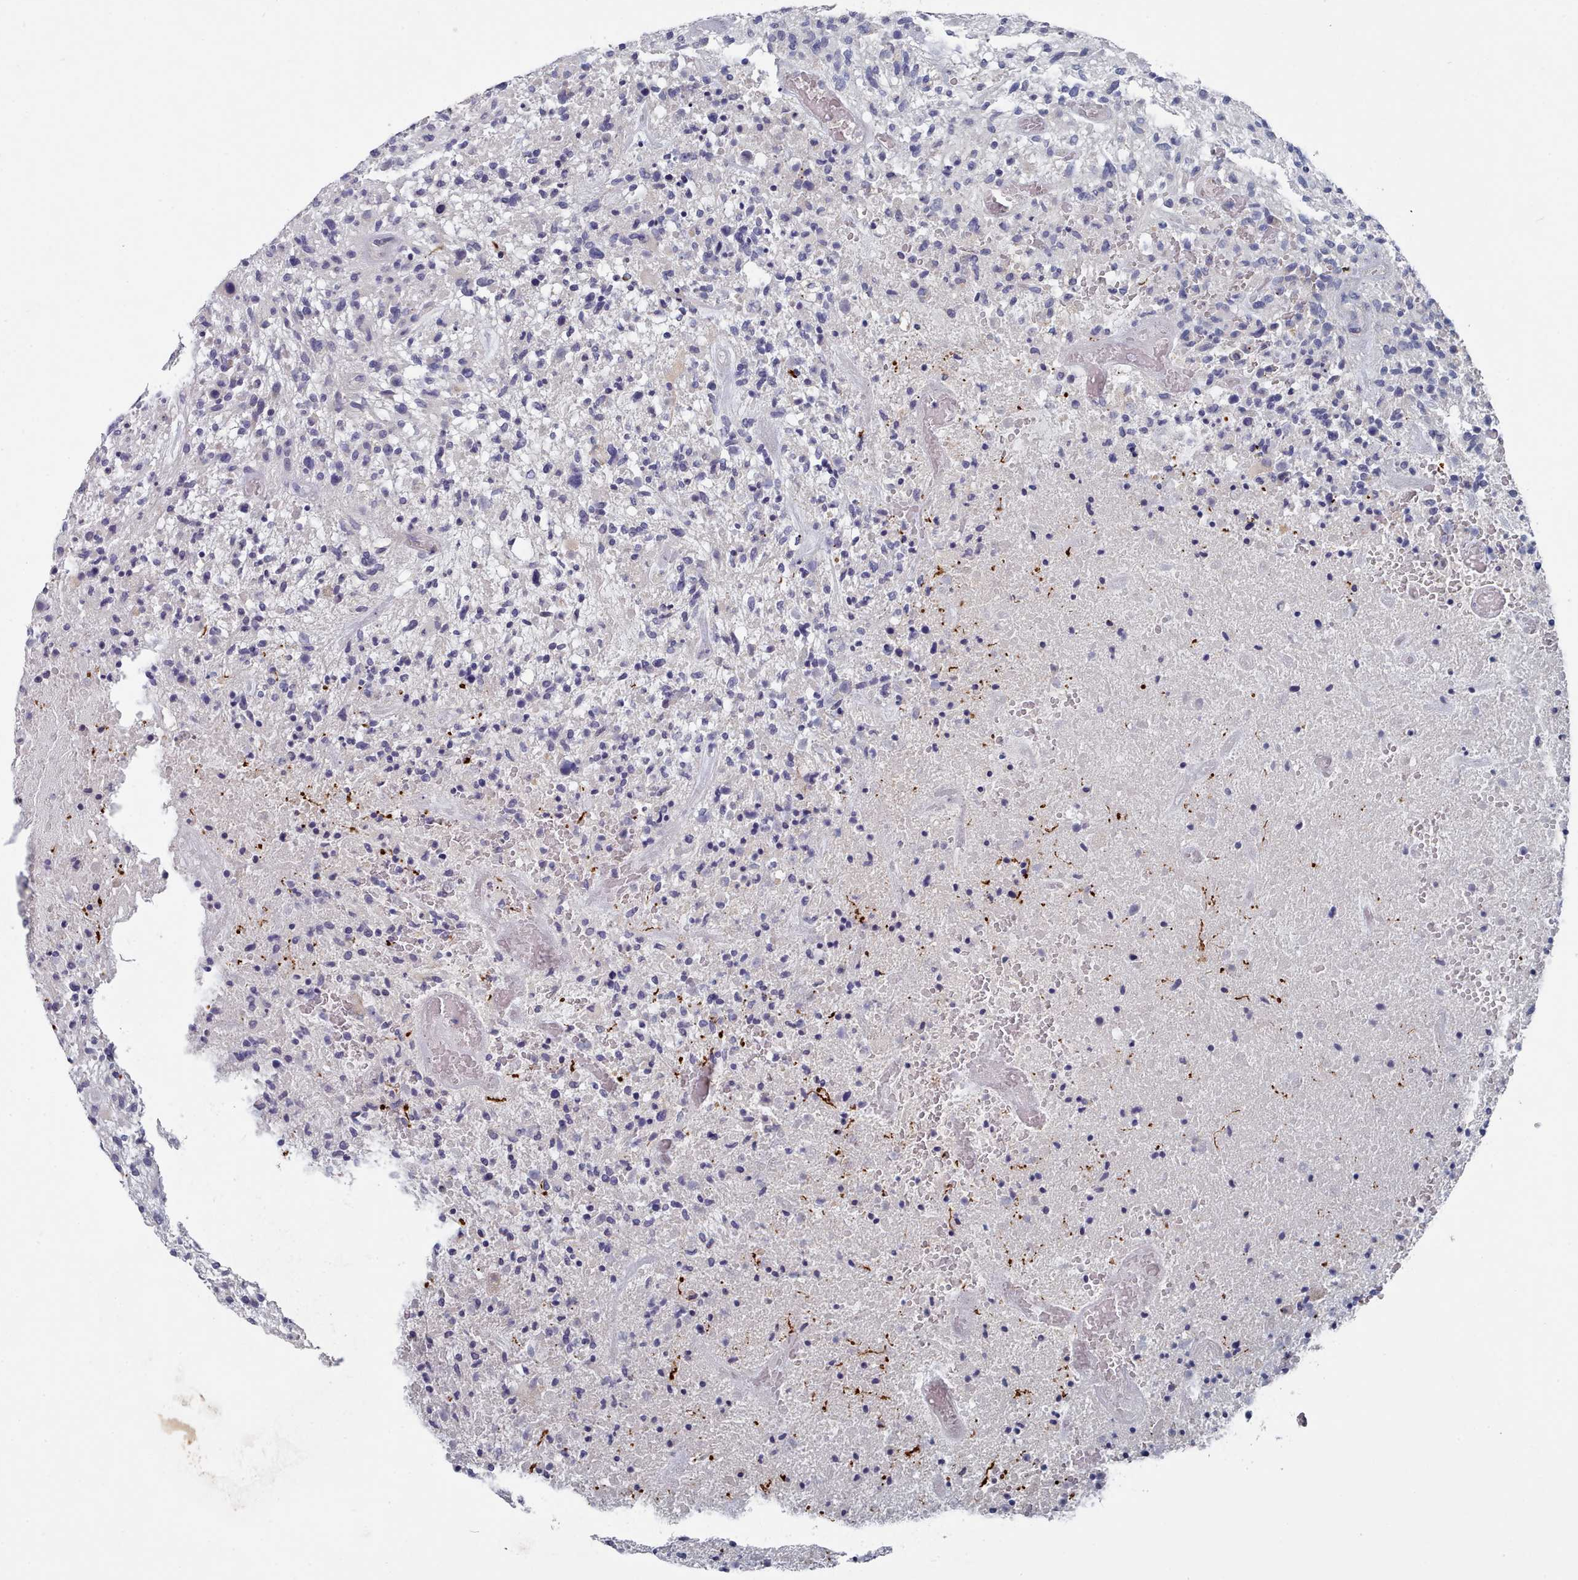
{"staining": {"intensity": "negative", "quantity": "none", "location": "none"}, "tissue": "glioma", "cell_type": "Tumor cells", "image_type": "cancer", "snomed": [{"axis": "morphology", "description": "Glioma, malignant, High grade"}, {"axis": "topography", "description": "Brain"}], "caption": "Tumor cells show no significant positivity in malignant glioma (high-grade).", "gene": "ACAD11", "patient": {"sex": "male", "age": 47}}